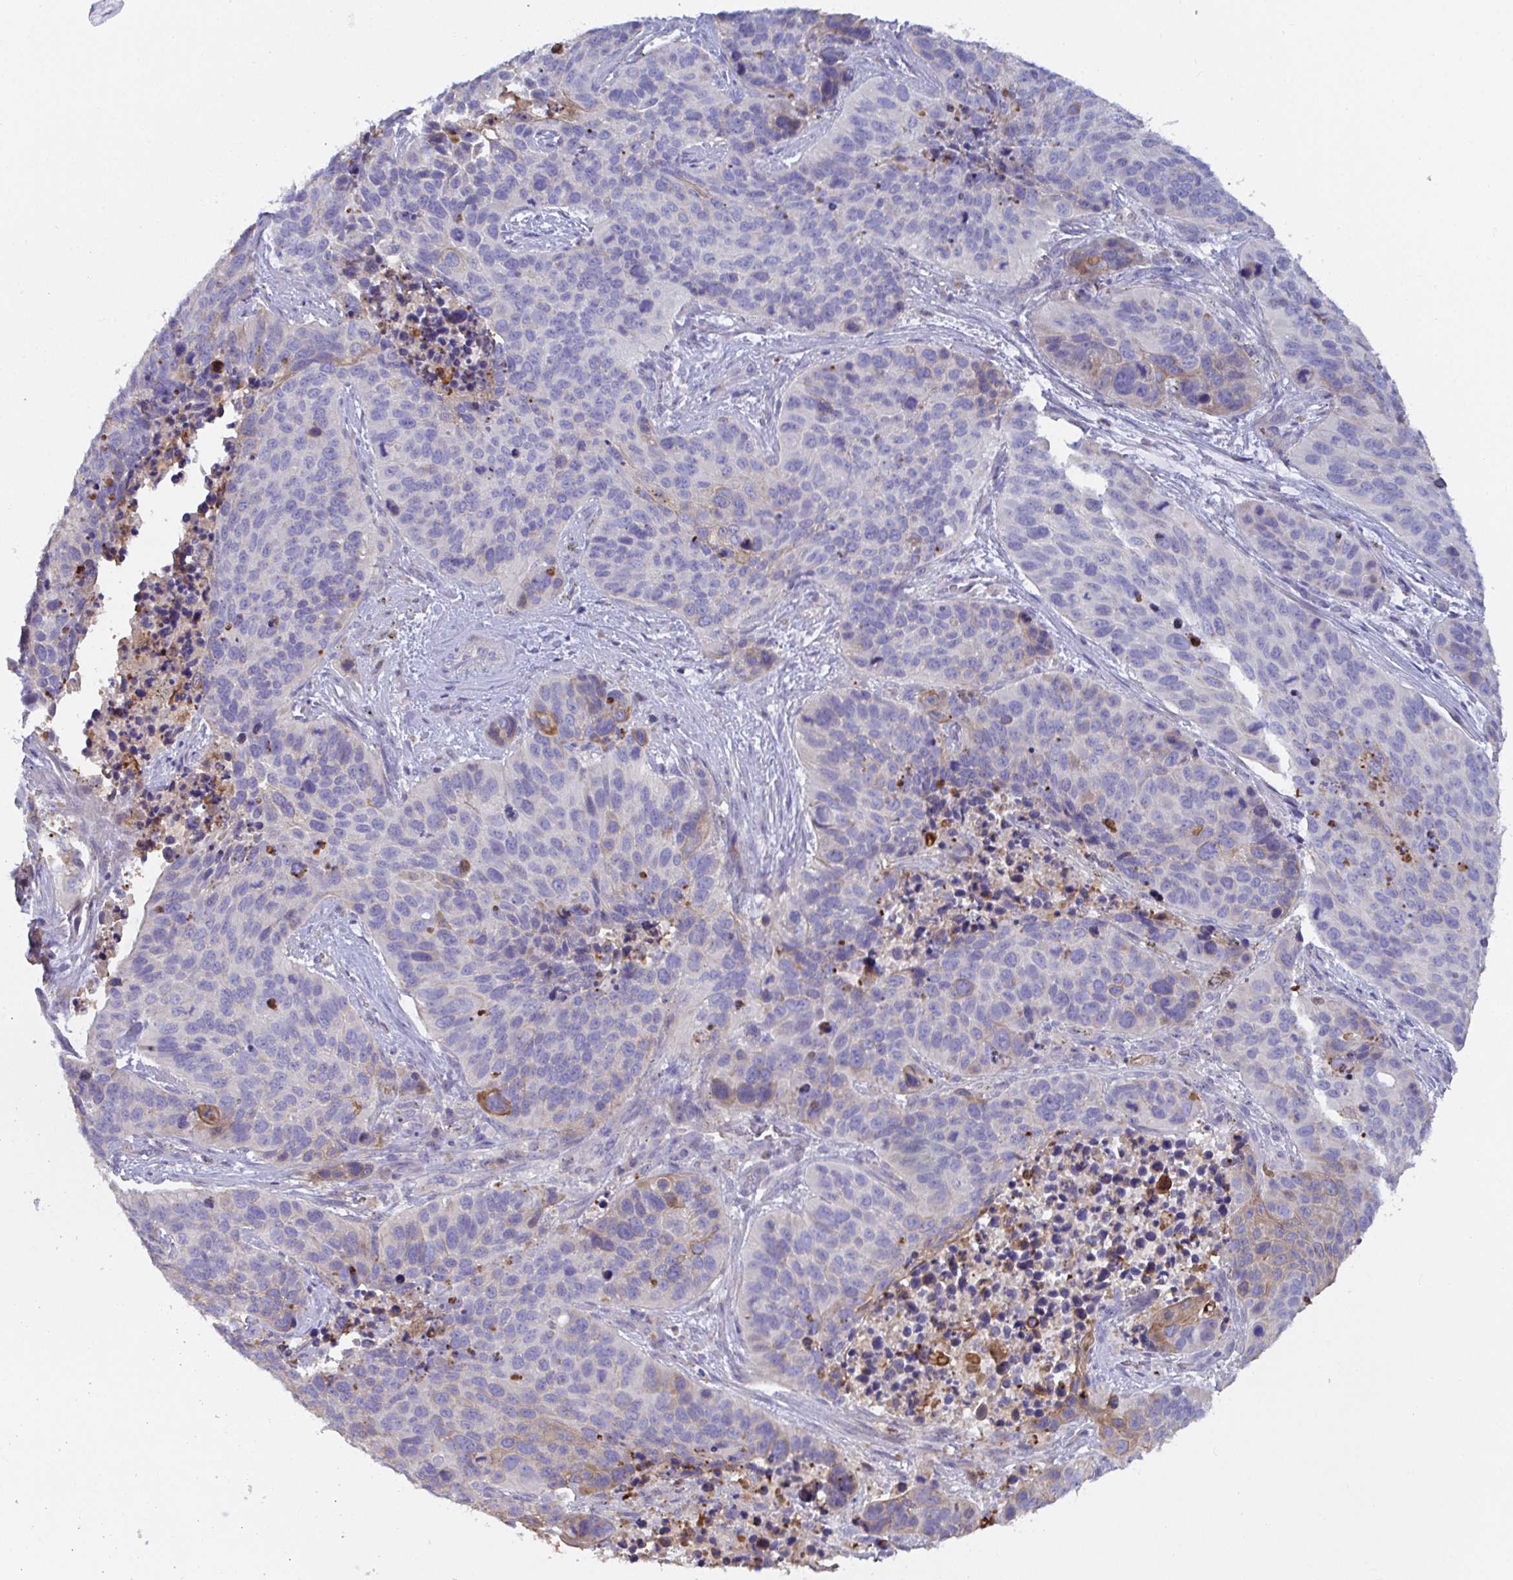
{"staining": {"intensity": "moderate", "quantity": "<25%", "location": "cytoplasmic/membranous"}, "tissue": "lung cancer", "cell_type": "Tumor cells", "image_type": "cancer", "snomed": [{"axis": "morphology", "description": "Squamous cell carcinoma, NOS"}, {"axis": "topography", "description": "Lung"}], "caption": "Immunohistochemical staining of lung cancer (squamous cell carcinoma) shows low levels of moderate cytoplasmic/membranous protein staining in about <25% of tumor cells. (IHC, brightfield microscopy, high magnification).", "gene": "ANO5", "patient": {"sex": "male", "age": 62}}